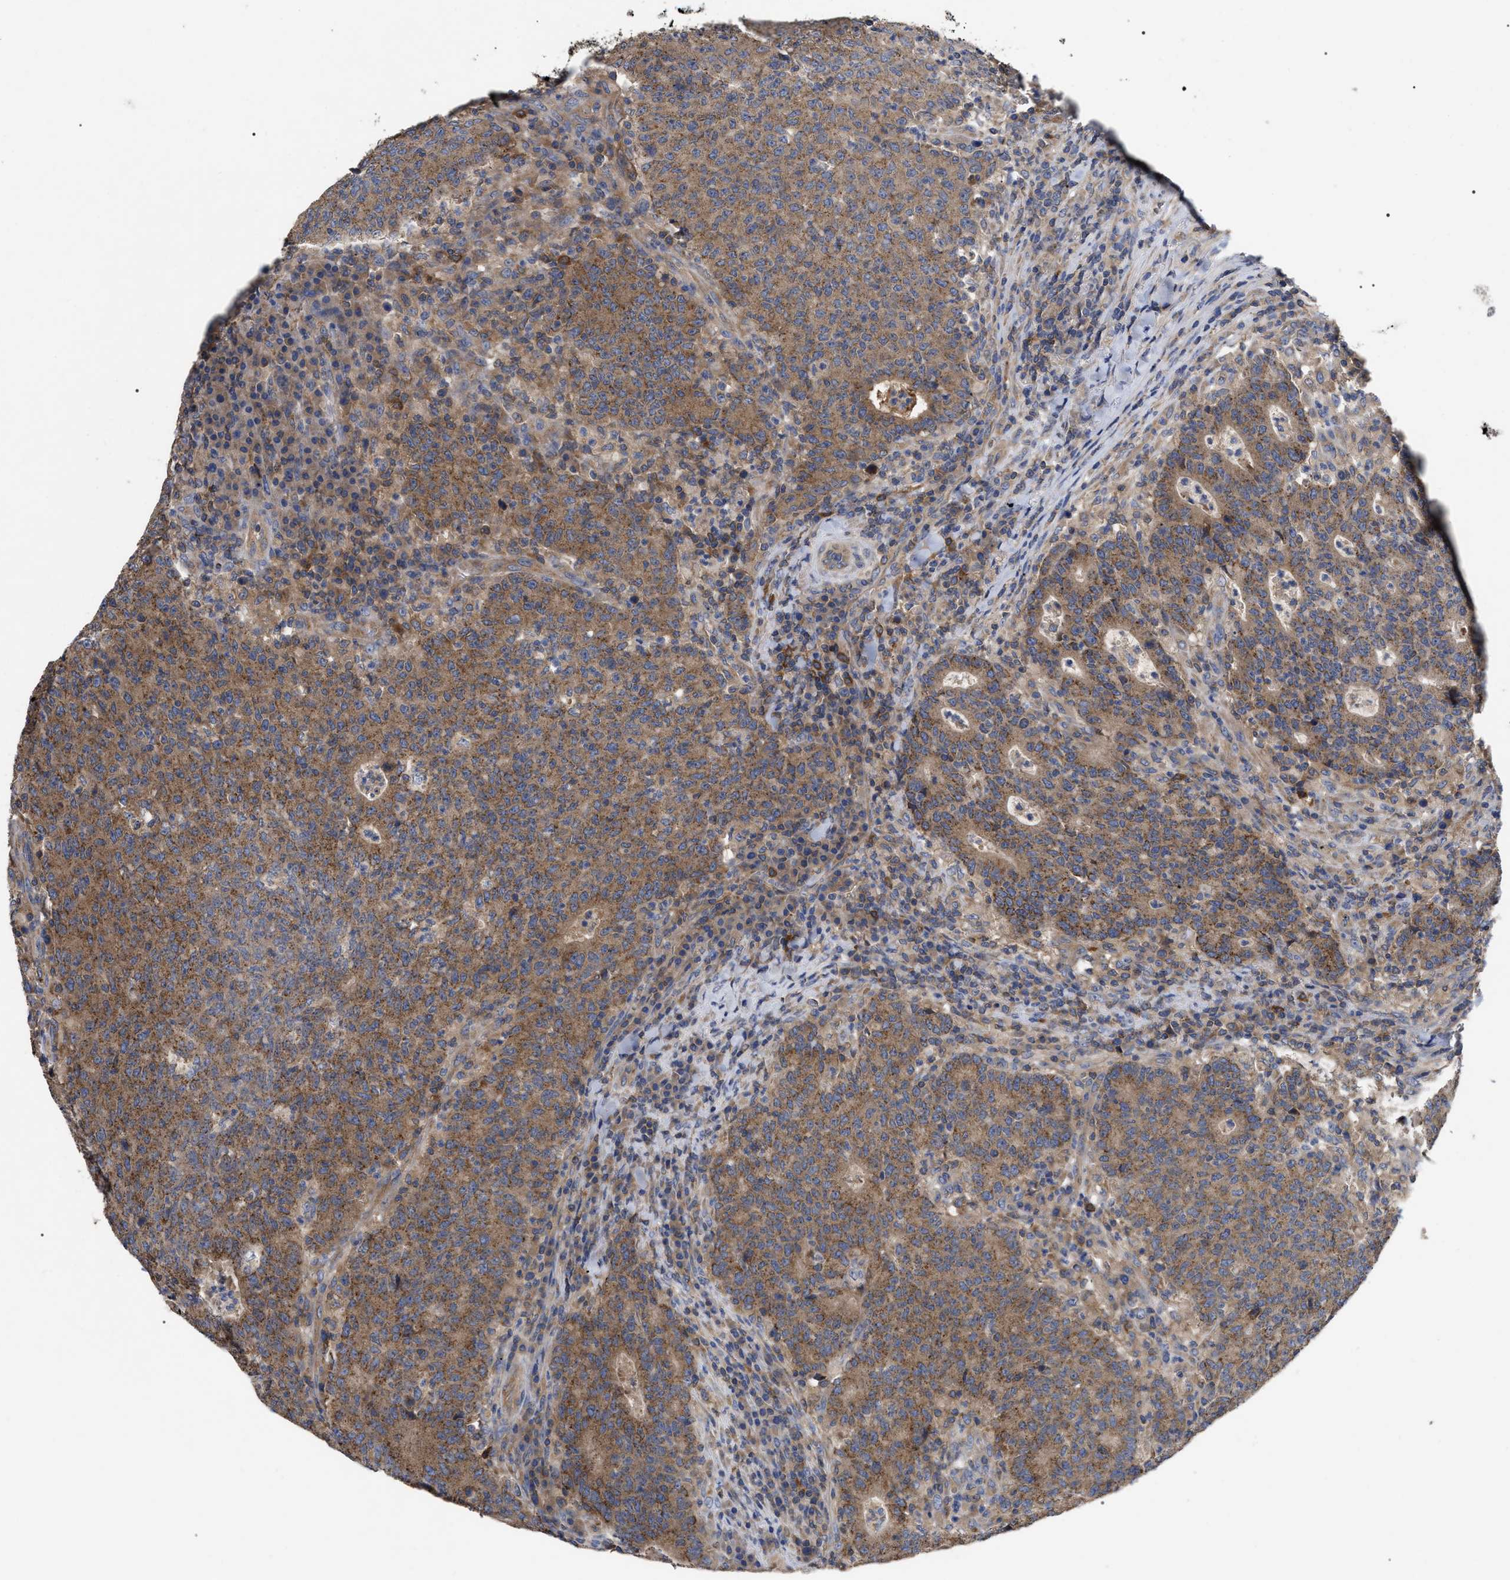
{"staining": {"intensity": "moderate", "quantity": ">75%", "location": "cytoplasmic/membranous"}, "tissue": "colorectal cancer", "cell_type": "Tumor cells", "image_type": "cancer", "snomed": [{"axis": "morphology", "description": "Adenocarcinoma, NOS"}, {"axis": "topography", "description": "Colon"}], "caption": "Moderate cytoplasmic/membranous positivity for a protein is appreciated in about >75% of tumor cells of colorectal adenocarcinoma using immunohistochemistry (IHC).", "gene": "RAP1GDS1", "patient": {"sex": "female", "age": 75}}